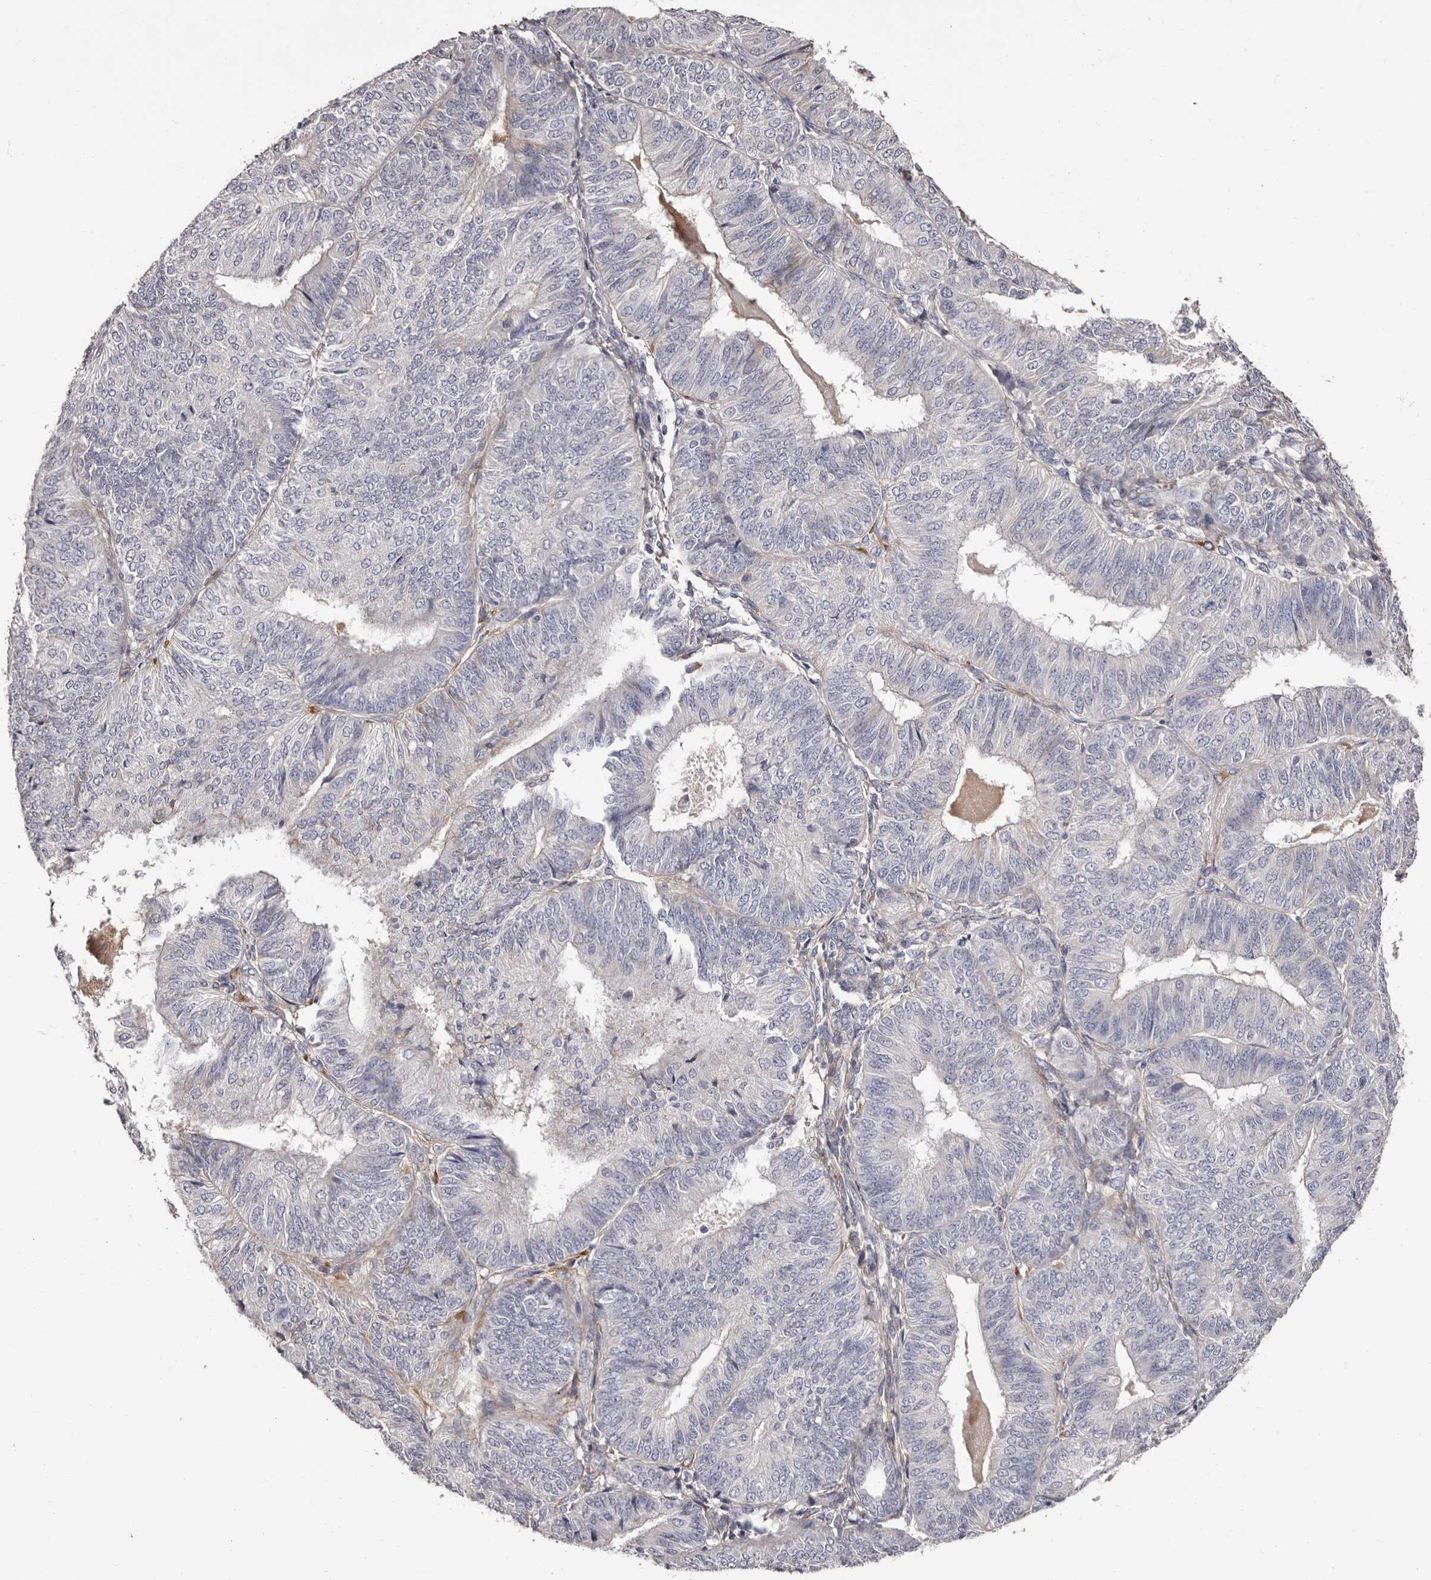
{"staining": {"intensity": "negative", "quantity": "none", "location": "none"}, "tissue": "endometrial cancer", "cell_type": "Tumor cells", "image_type": "cancer", "snomed": [{"axis": "morphology", "description": "Adenocarcinoma, NOS"}, {"axis": "topography", "description": "Endometrium"}], "caption": "A high-resolution histopathology image shows IHC staining of endometrial cancer, which exhibits no significant staining in tumor cells.", "gene": "COL6A1", "patient": {"sex": "female", "age": 58}}